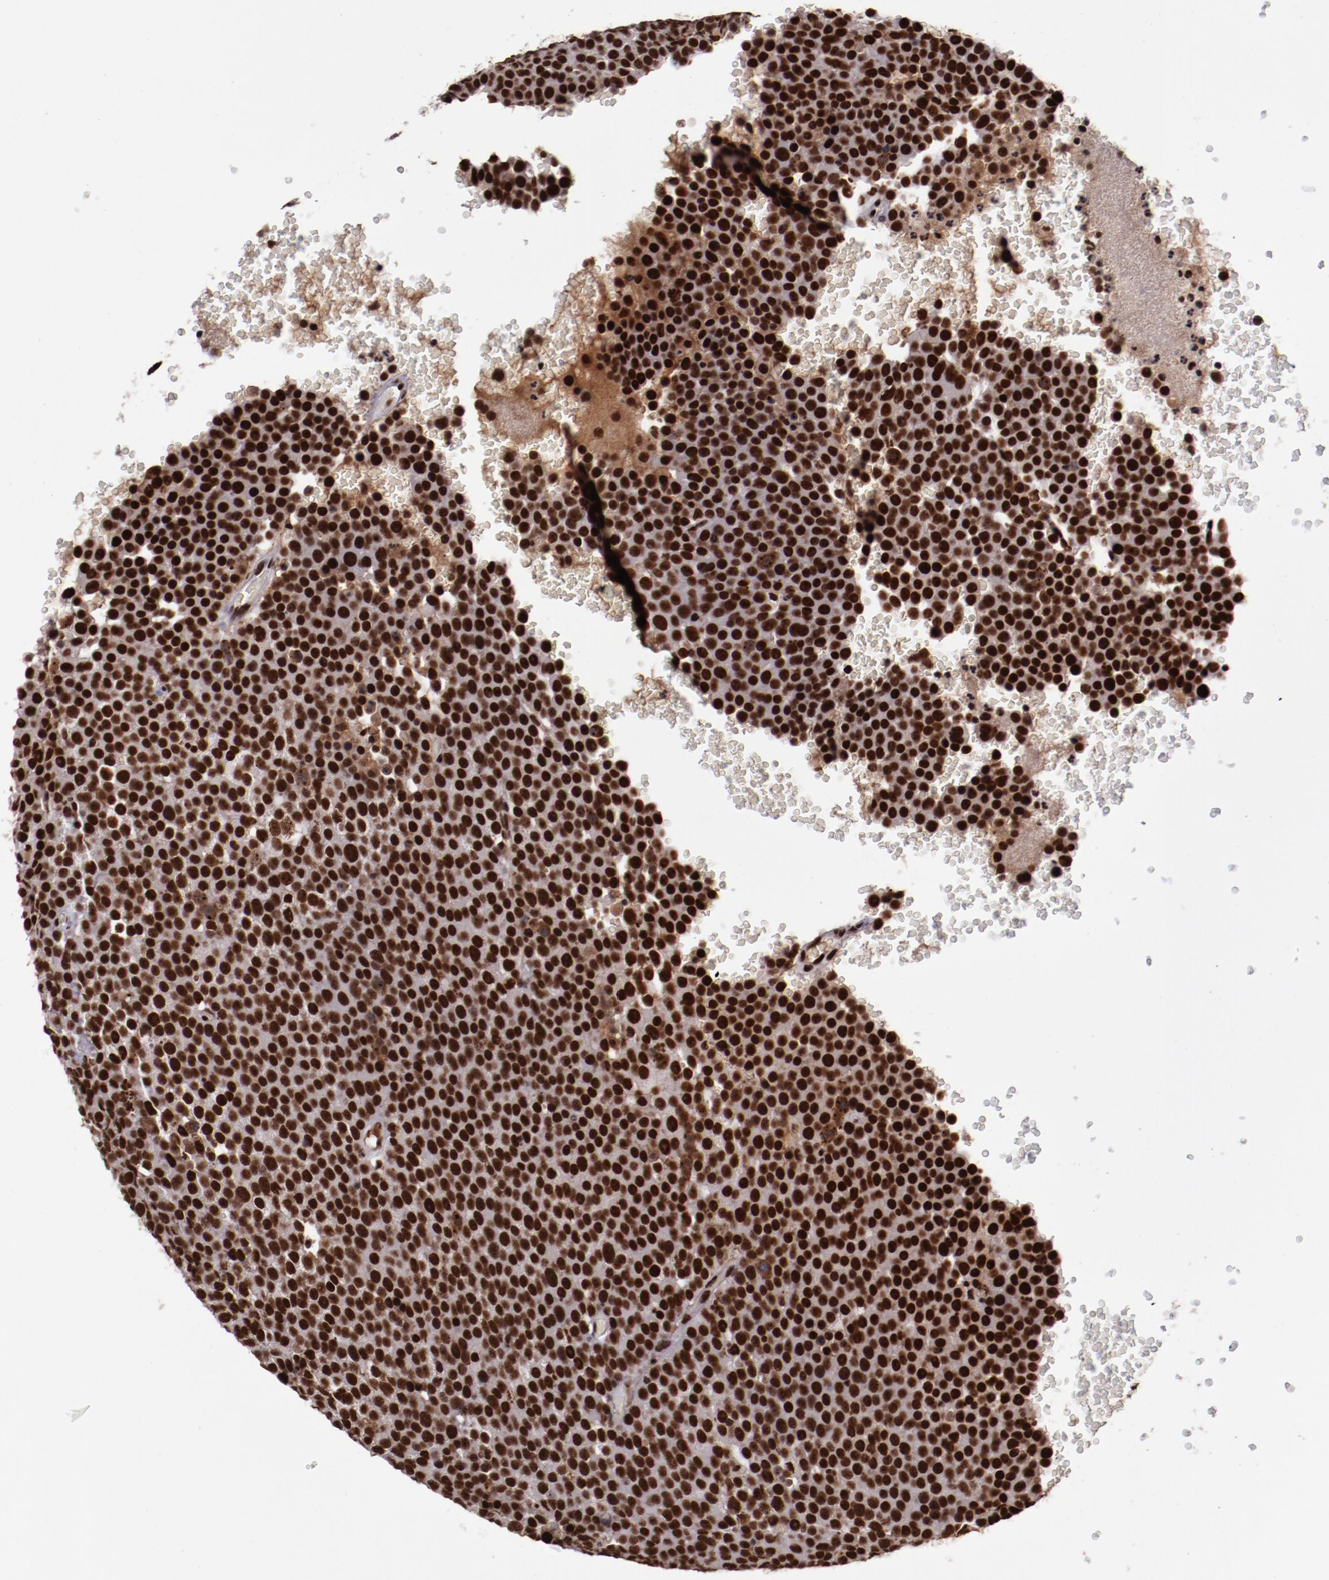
{"staining": {"intensity": "strong", "quantity": ">75%", "location": "nuclear"}, "tissue": "testis cancer", "cell_type": "Tumor cells", "image_type": "cancer", "snomed": [{"axis": "morphology", "description": "Seminoma, NOS"}, {"axis": "topography", "description": "Testis"}], "caption": "Immunohistochemistry (IHC) (DAB (3,3'-diaminobenzidine)) staining of human testis cancer (seminoma) displays strong nuclear protein staining in about >75% of tumor cells. (DAB = brown stain, brightfield microscopy at high magnification).", "gene": "ERH", "patient": {"sex": "male", "age": 71}}